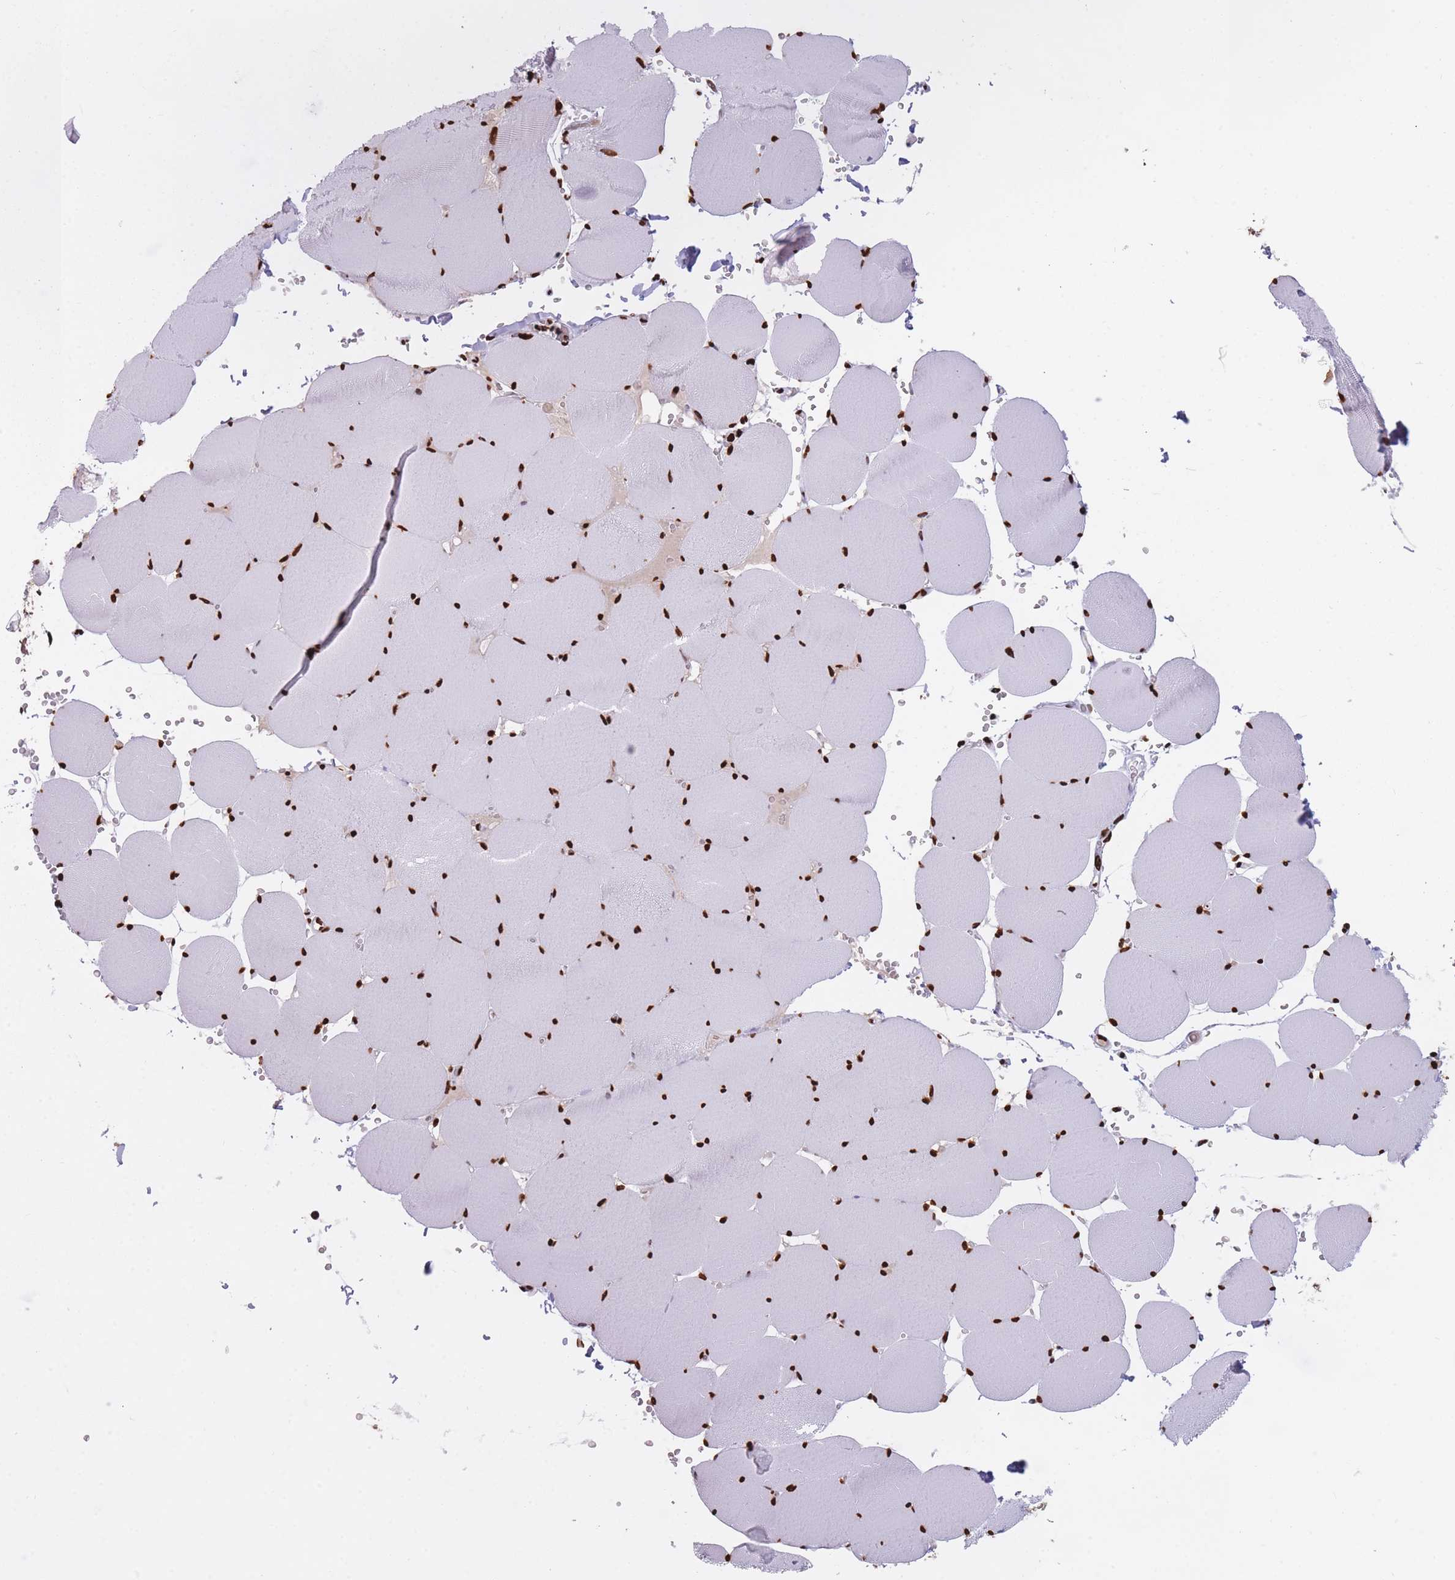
{"staining": {"intensity": "strong", "quantity": ">75%", "location": "nuclear"}, "tissue": "skeletal muscle", "cell_type": "Myocytes", "image_type": "normal", "snomed": [{"axis": "morphology", "description": "Normal tissue, NOS"}, {"axis": "topography", "description": "Skeletal muscle"}, {"axis": "topography", "description": "Head-Neck"}], "caption": "Immunohistochemical staining of benign human skeletal muscle demonstrates high levels of strong nuclear positivity in about >75% of myocytes. The staining was performed using DAB, with brown indicating positive protein expression. Nuclei are stained blue with hematoxylin.", "gene": "HNRNPUL1", "patient": {"sex": "male", "age": 66}}